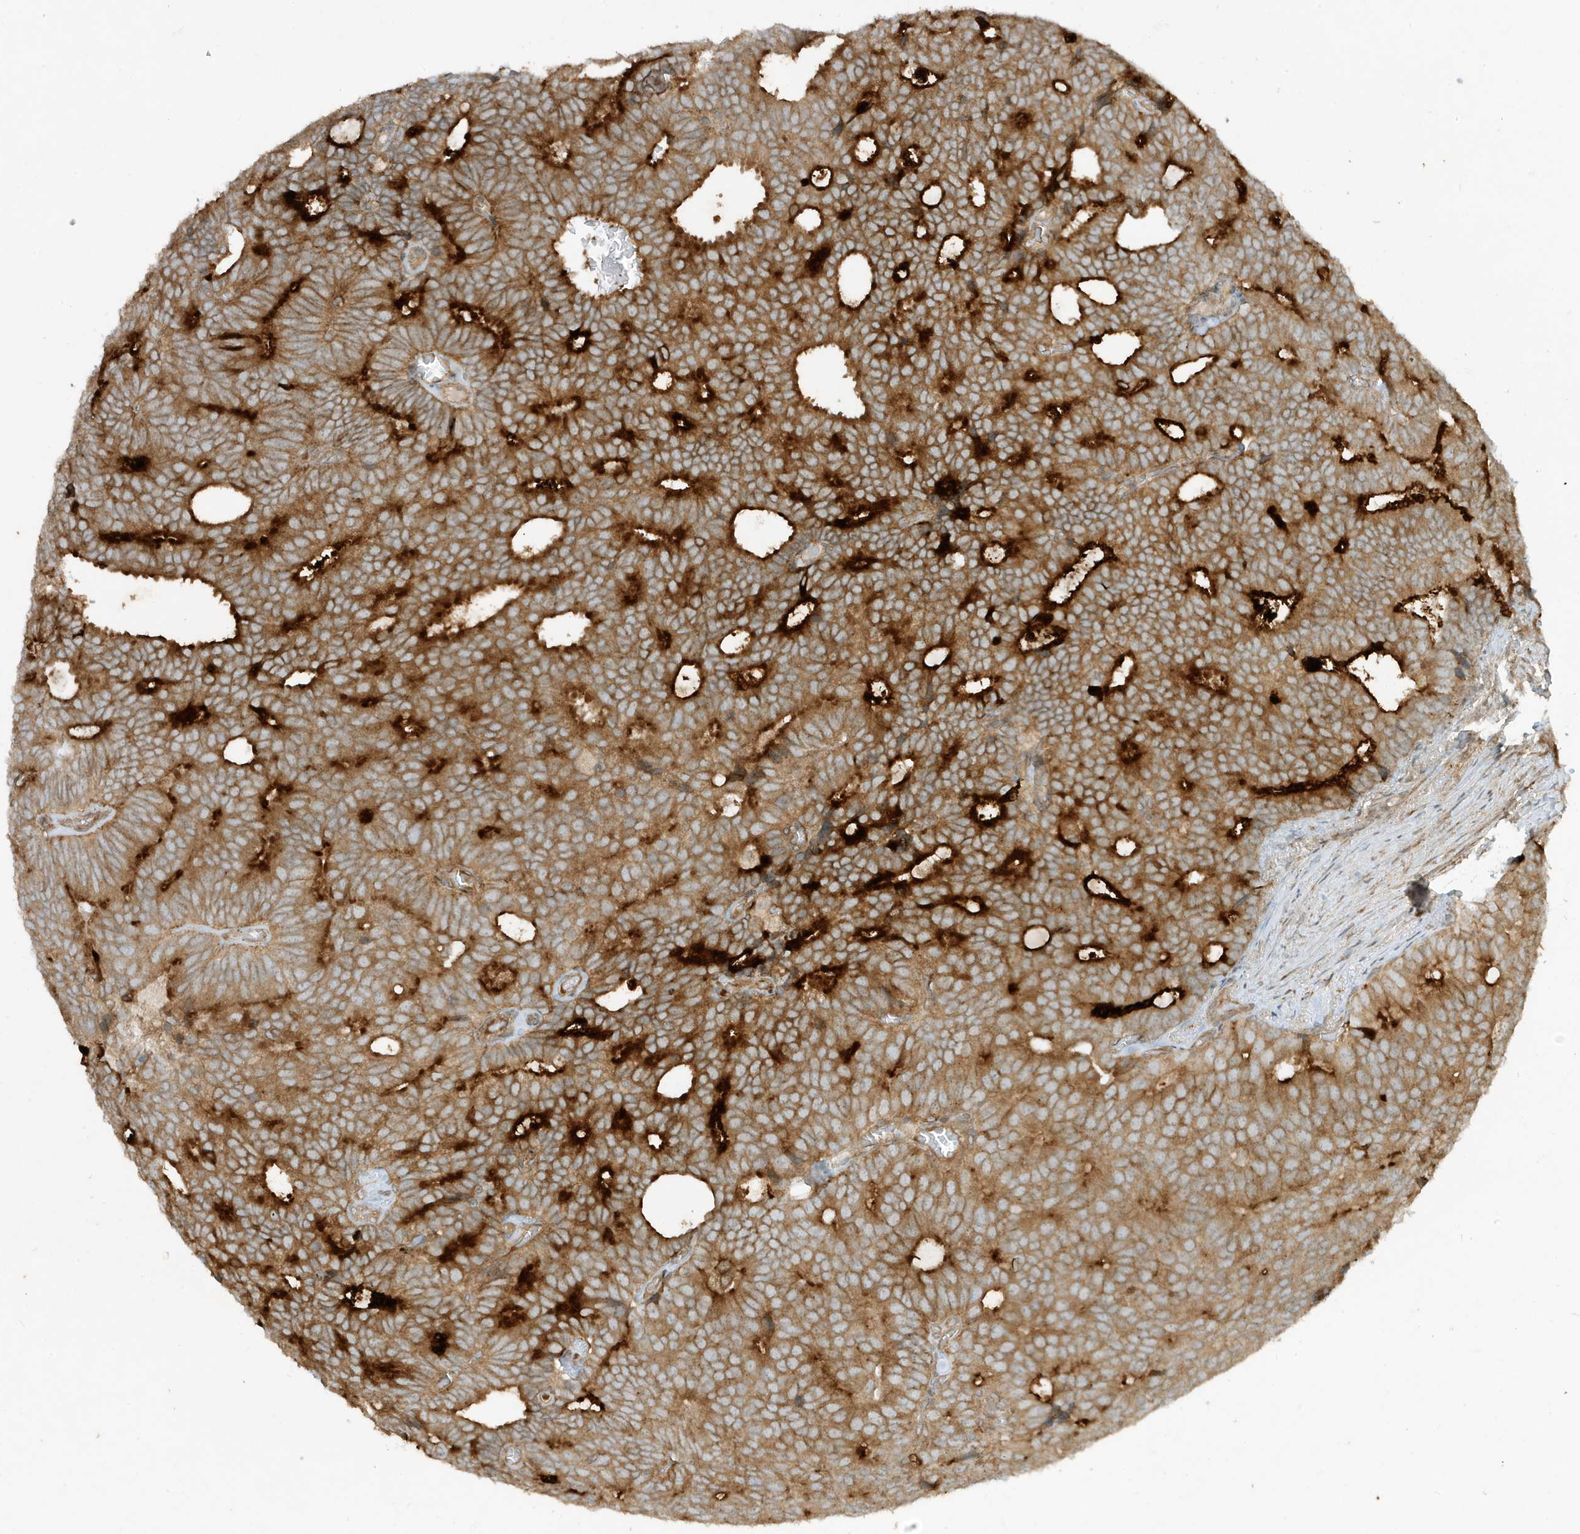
{"staining": {"intensity": "strong", "quantity": ">75%", "location": "cytoplasmic/membranous"}, "tissue": "prostate cancer", "cell_type": "Tumor cells", "image_type": "cancer", "snomed": [{"axis": "morphology", "description": "Adenocarcinoma, Low grade"}, {"axis": "topography", "description": "Prostate"}], "caption": "Immunohistochemical staining of human adenocarcinoma (low-grade) (prostate) exhibits strong cytoplasmic/membranous protein staining in approximately >75% of tumor cells. (DAB (3,3'-diaminobenzidine) = brown stain, brightfield microscopy at high magnification).", "gene": "SCARF2", "patient": {"sex": "male", "age": 71}}